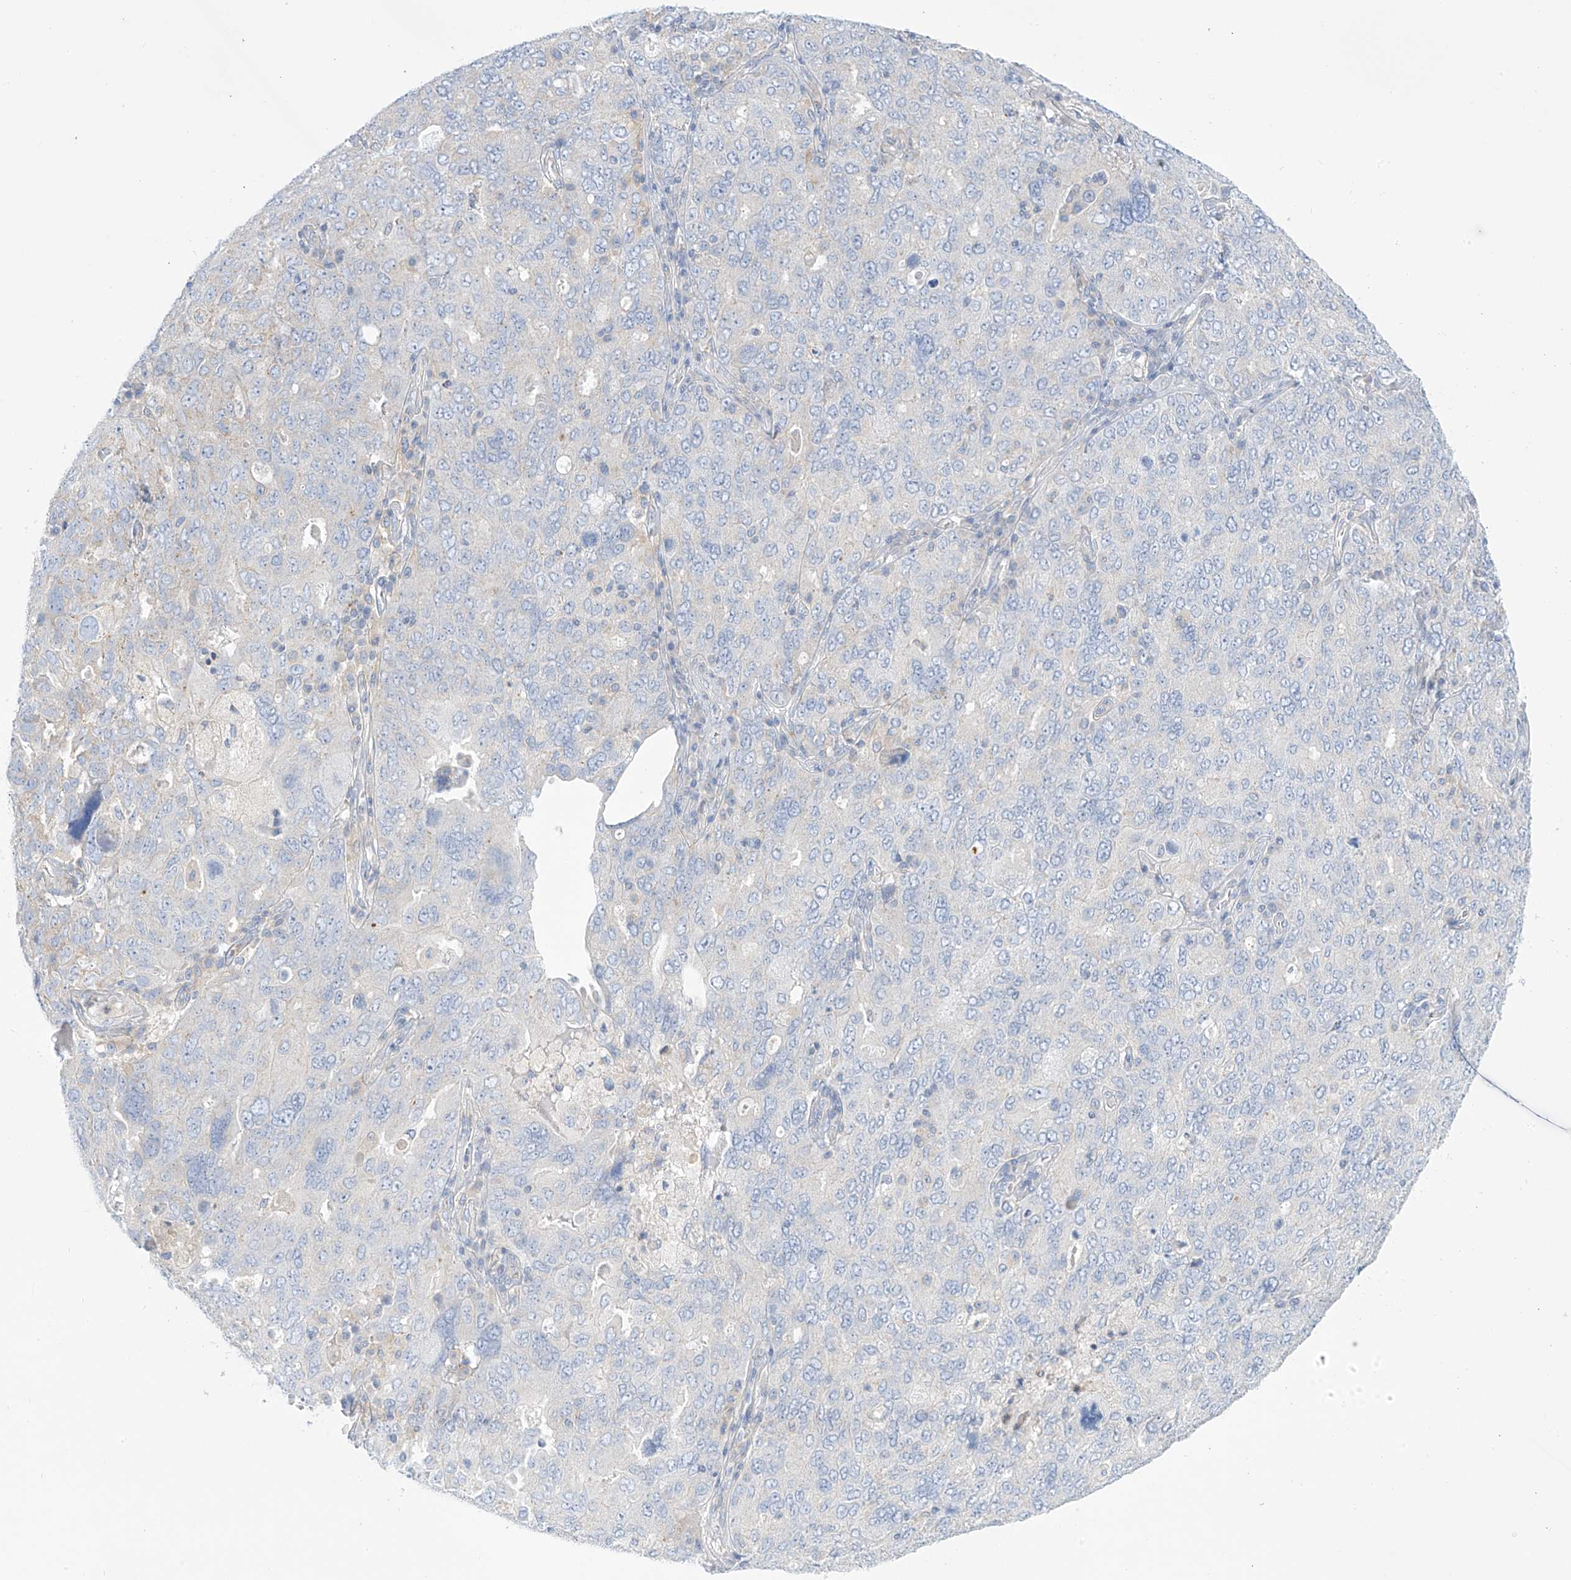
{"staining": {"intensity": "negative", "quantity": "none", "location": "none"}, "tissue": "ovarian cancer", "cell_type": "Tumor cells", "image_type": "cancer", "snomed": [{"axis": "morphology", "description": "Carcinoma, endometroid"}, {"axis": "topography", "description": "Ovary"}], "caption": "The image shows no staining of tumor cells in endometroid carcinoma (ovarian). (DAB (3,3'-diaminobenzidine) IHC, high magnification).", "gene": "FABP2", "patient": {"sex": "female", "age": 62}}